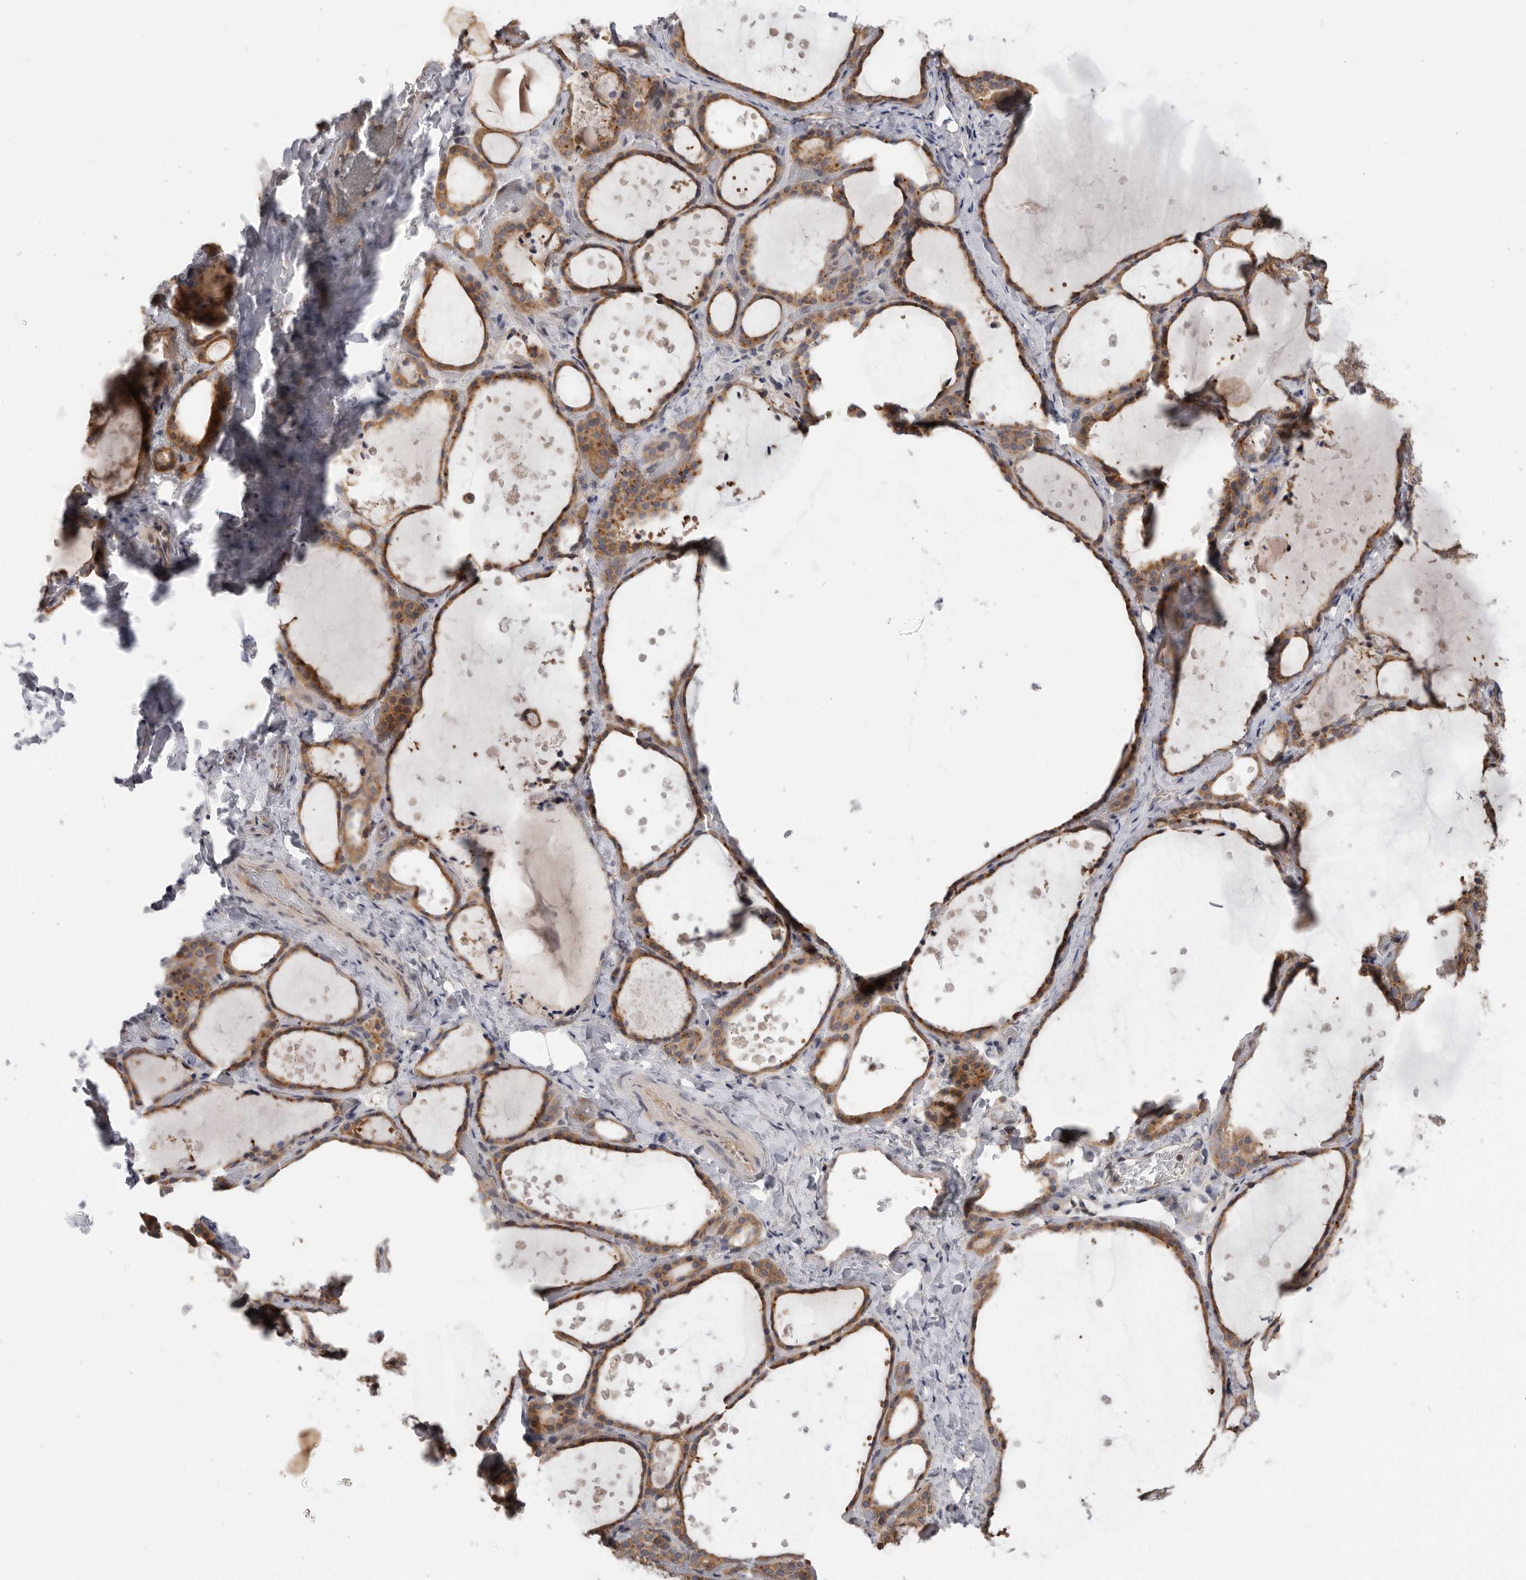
{"staining": {"intensity": "moderate", "quantity": ">75%", "location": "cytoplasmic/membranous"}, "tissue": "thyroid gland", "cell_type": "Glandular cells", "image_type": "normal", "snomed": [{"axis": "morphology", "description": "Normal tissue, NOS"}, {"axis": "topography", "description": "Thyroid gland"}], "caption": "An immunohistochemistry micrograph of normal tissue is shown. Protein staining in brown highlights moderate cytoplasmic/membranous positivity in thyroid gland within glandular cells. The protein is stained brown, and the nuclei are stained in blue (DAB (3,3'-diaminobenzidine) IHC with brightfield microscopy, high magnification).", "gene": "KLK5", "patient": {"sex": "female", "age": 44}}